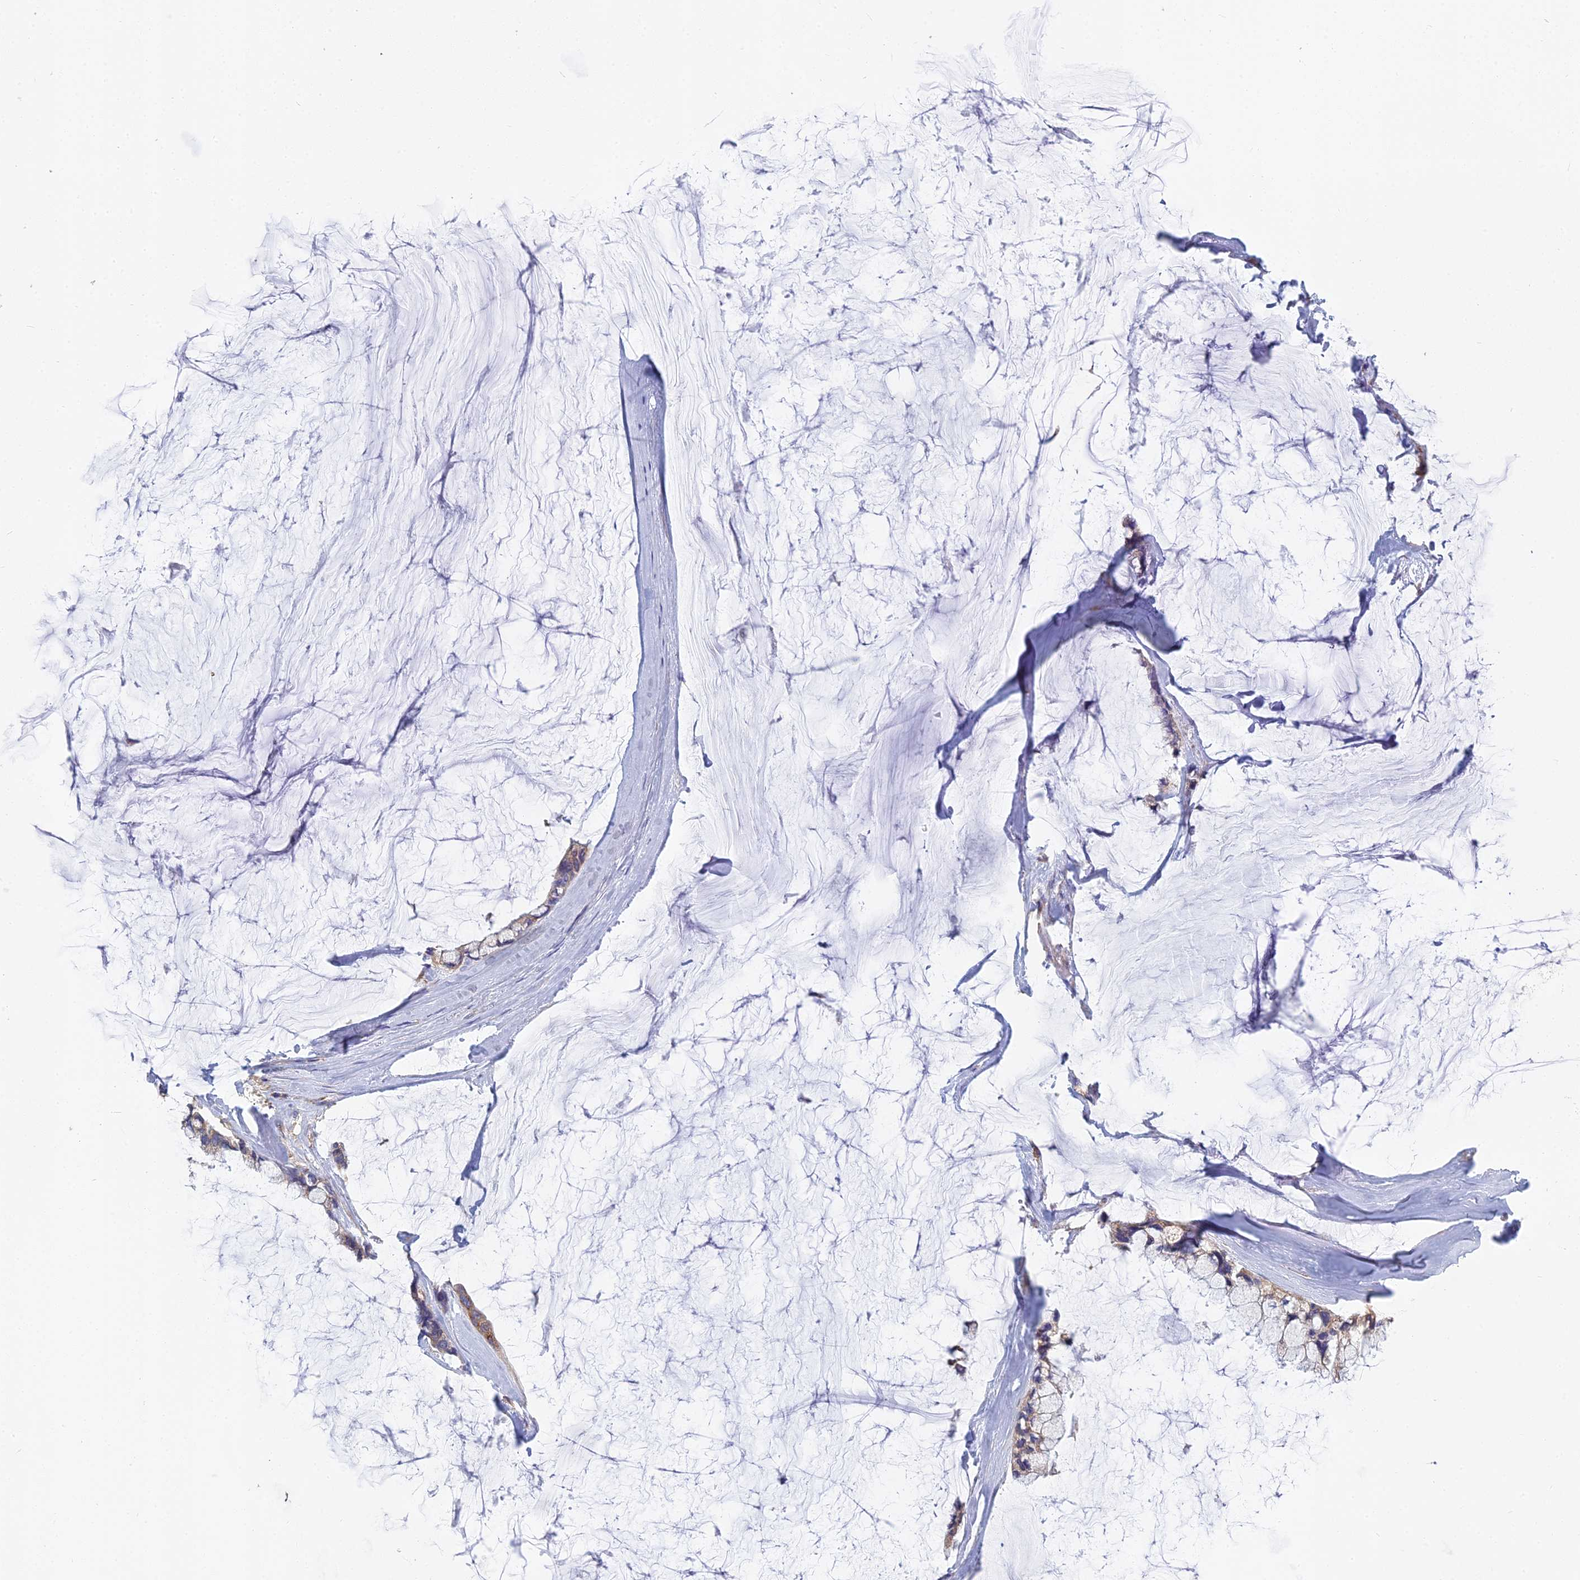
{"staining": {"intensity": "moderate", "quantity": "25%-75%", "location": "cytoplasmic/membranous"}, "tissue": "ovarian cancer", "cell_type": "Tumor cells", "image_type": "cancer", "snomed": [{"axis": "morphology", "description": "Cystadenocarcinoma, mucinous, NOS"}, {"axis": "topography", "description": "Ovary"}], "caption": "Protein expression analysis of human ovarian cancer reveals moderate cytoplasmic/membranous positivity in approximately 25%-75% of tumor cells.", "gene": "KIAA1143", "patient": {"sex": "female", "age": 39}}